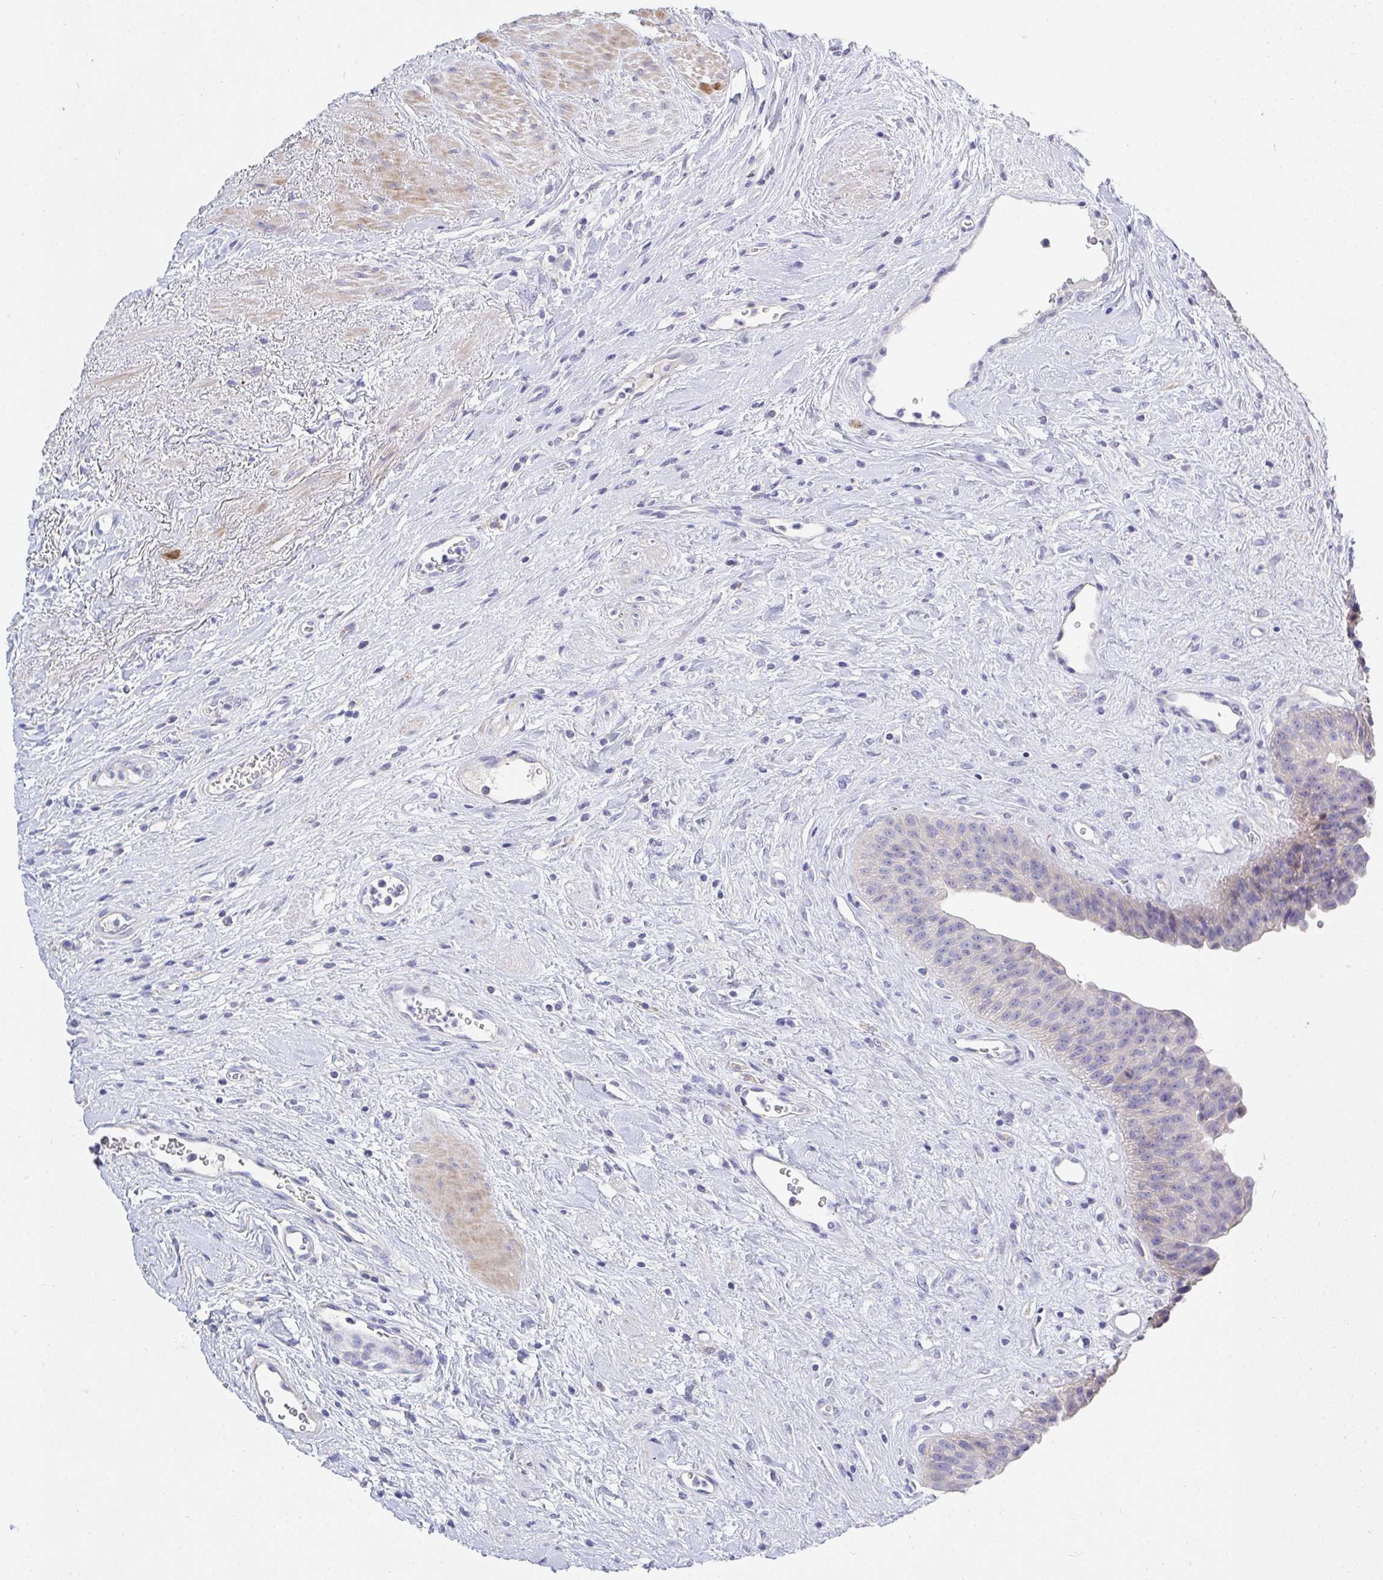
{"staining": {"intensity": "negative", "quantity": "none", "location": "none"}, "tissue": "urinary bladder", "cell_type": "Urothelial cells", "image_type": "normal", "snomed": [{"axis": "morphology", "description": "Normal tissue, NOS"}, {"axis": "topography", "description": "Urinary bladder"}], "caption": "Immunohistochemistry image of normal urinary bladder: human urinary bladder stained with DAB reveals no significant protein staining in urothelial cells.", "gene": "ZNF561", "patient": {"sex": "female", "age": 56}}